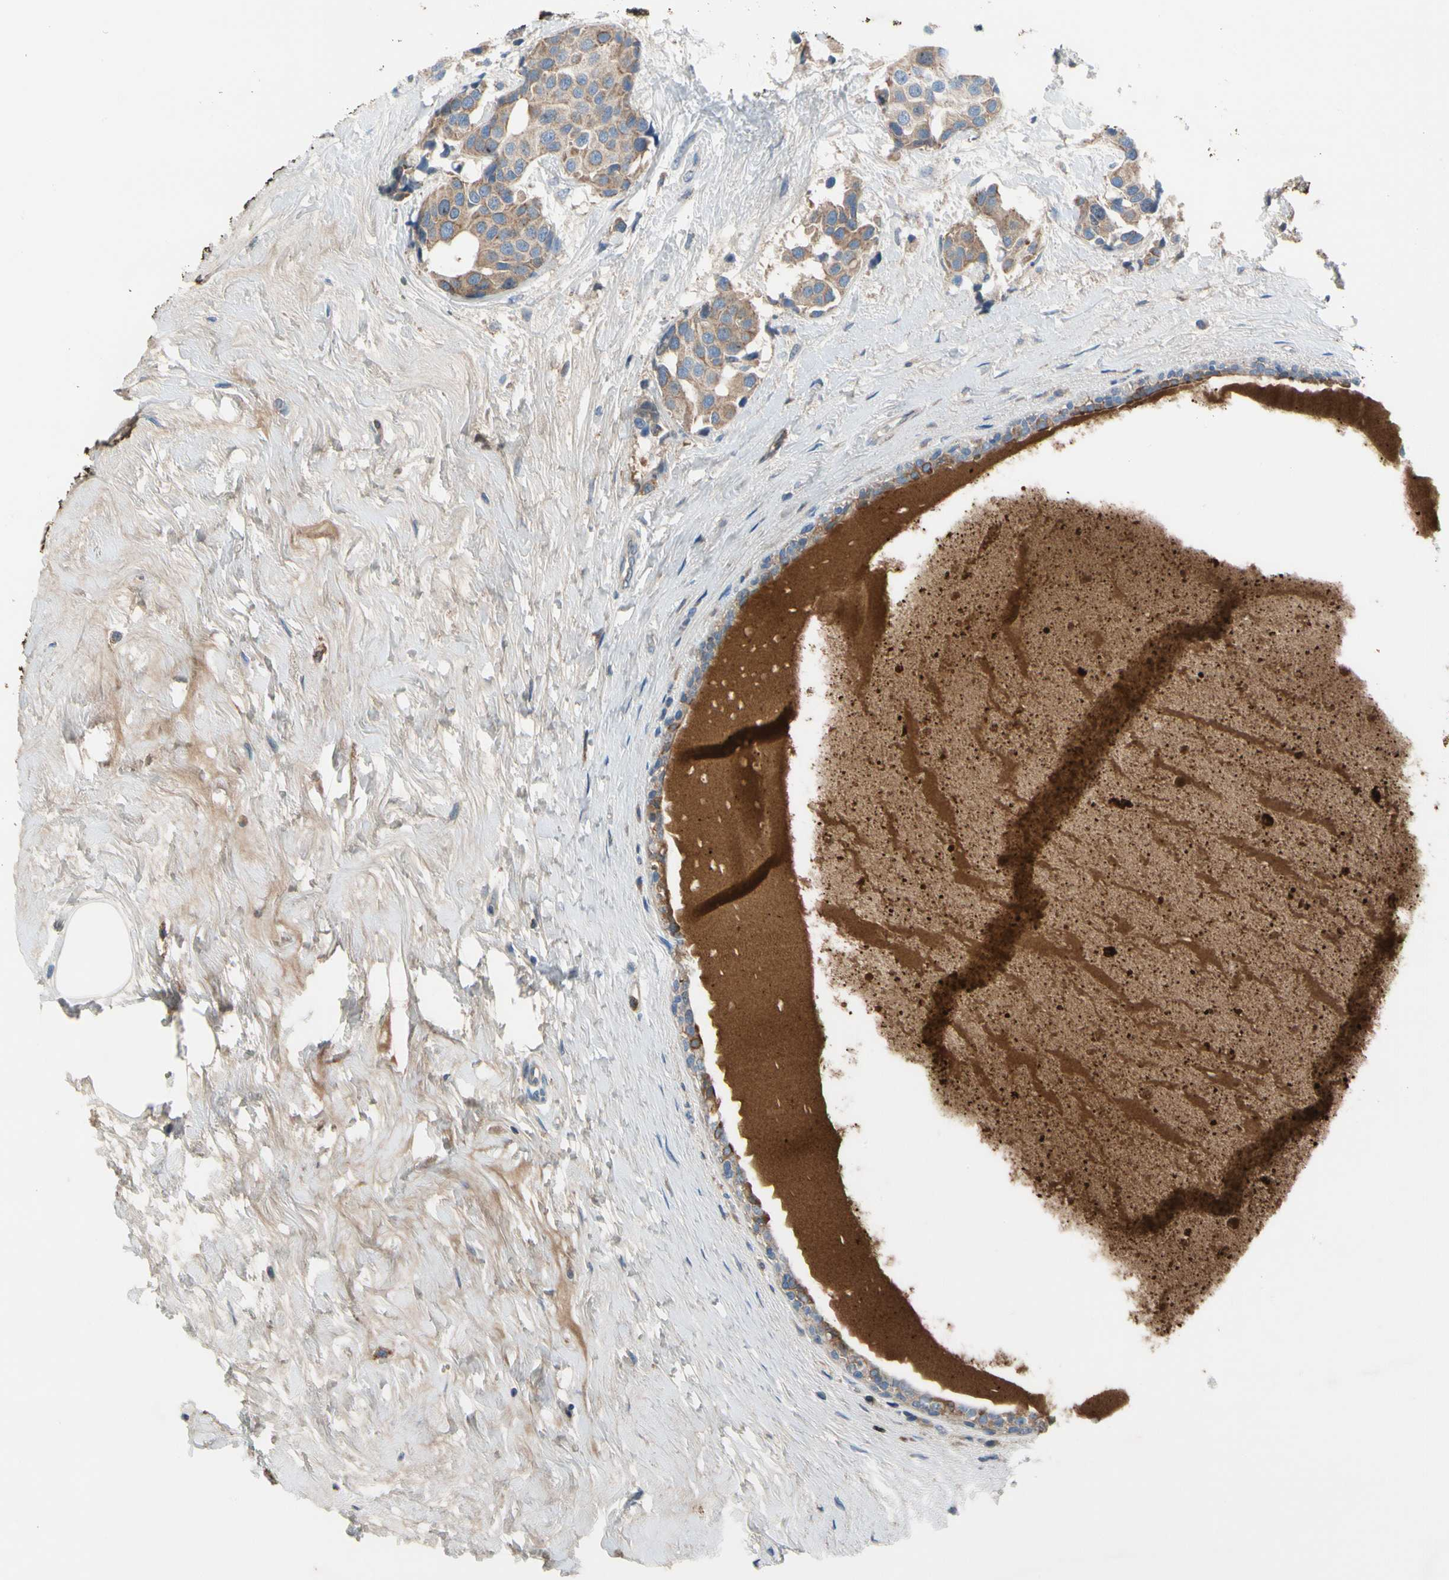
{"staining": {"intensity": "moderate", "quantity": ">75%", "location": "cytoplasmic/membranous"}, "tissue": "breast cancer", "cell_type": "Tumor cells", "image_type": "cancer", "snomed": [{"axis": "morphology", "description": "Normal tissue, NOS"}, {"axis": "morphology", "description": "Duct carcinoma"}, {"axis": "topography", "description": "Breast"}], "caption": "Immunohistochemistry histopathology image of neoplastic tissue: human breast cancer (infiltrating ductal carcinoma) stained using immunohistochemistry (IHC) exhibits medium levels of moderate protein expression localized specifically in the cytoplasmic/membranous of tumor cells, appearing as a cytoplasmic/membranous brown color.", "gene": "HJURP", "patient": {"sex": "female", "age": 39}}